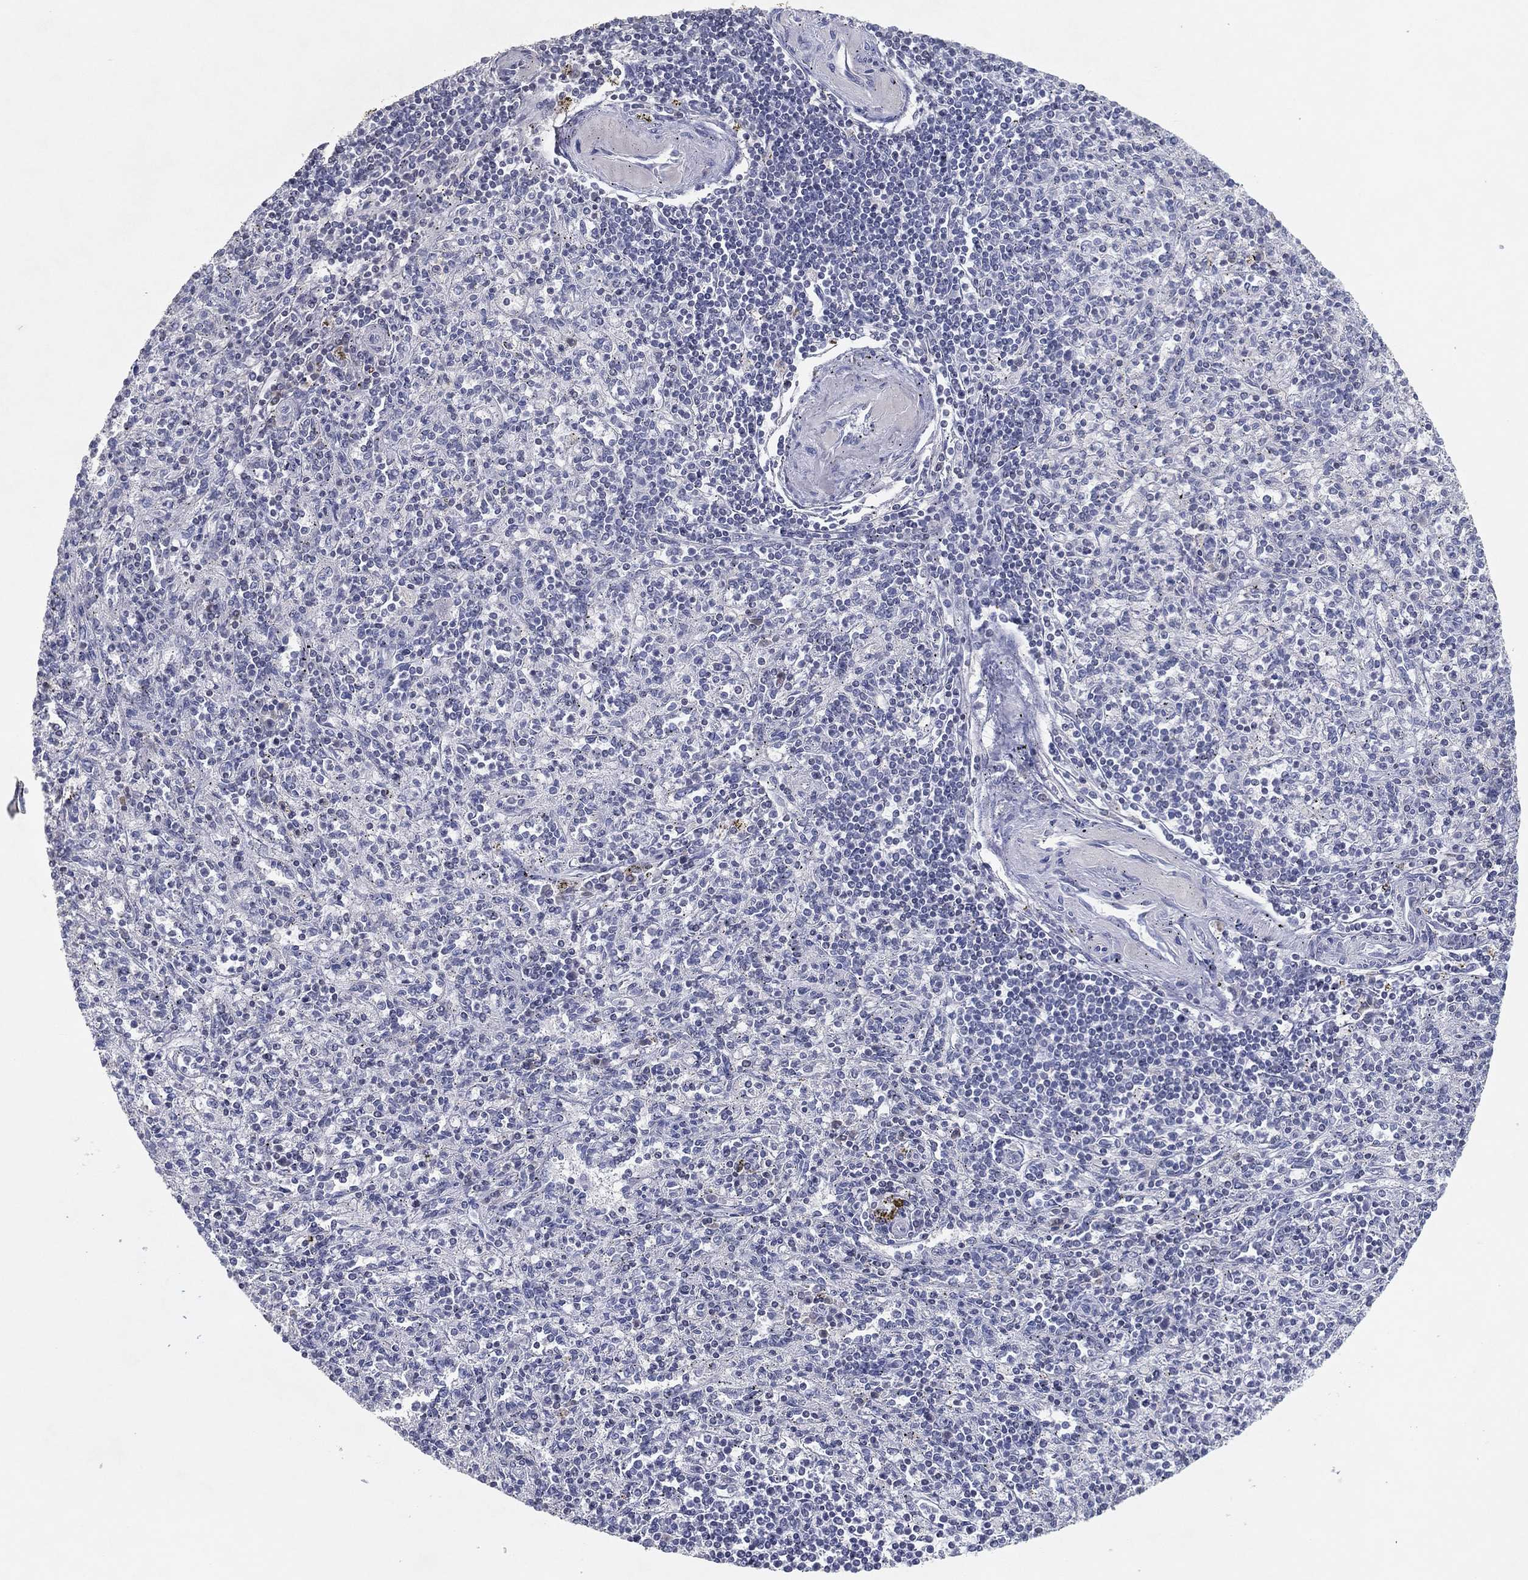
{"staining": {"intensity": "negative", "quantity": "none", "location": "none"}, "tissue": "spleen", "cell_type": "Cells in red pulp", "image_type": "normal", "snomed": [{"axis": "morphology", "description": "Normal tissue, NOS"}, {"axis": "topography", "description": "Spleen"}], "caption": "This is an immunohistochemistry (IHC) micrograph of benign human spleen. There is no staining in cells in red pulp.", "gene": "CPT1B", "patient": {"sex": "male", "age": 69}}